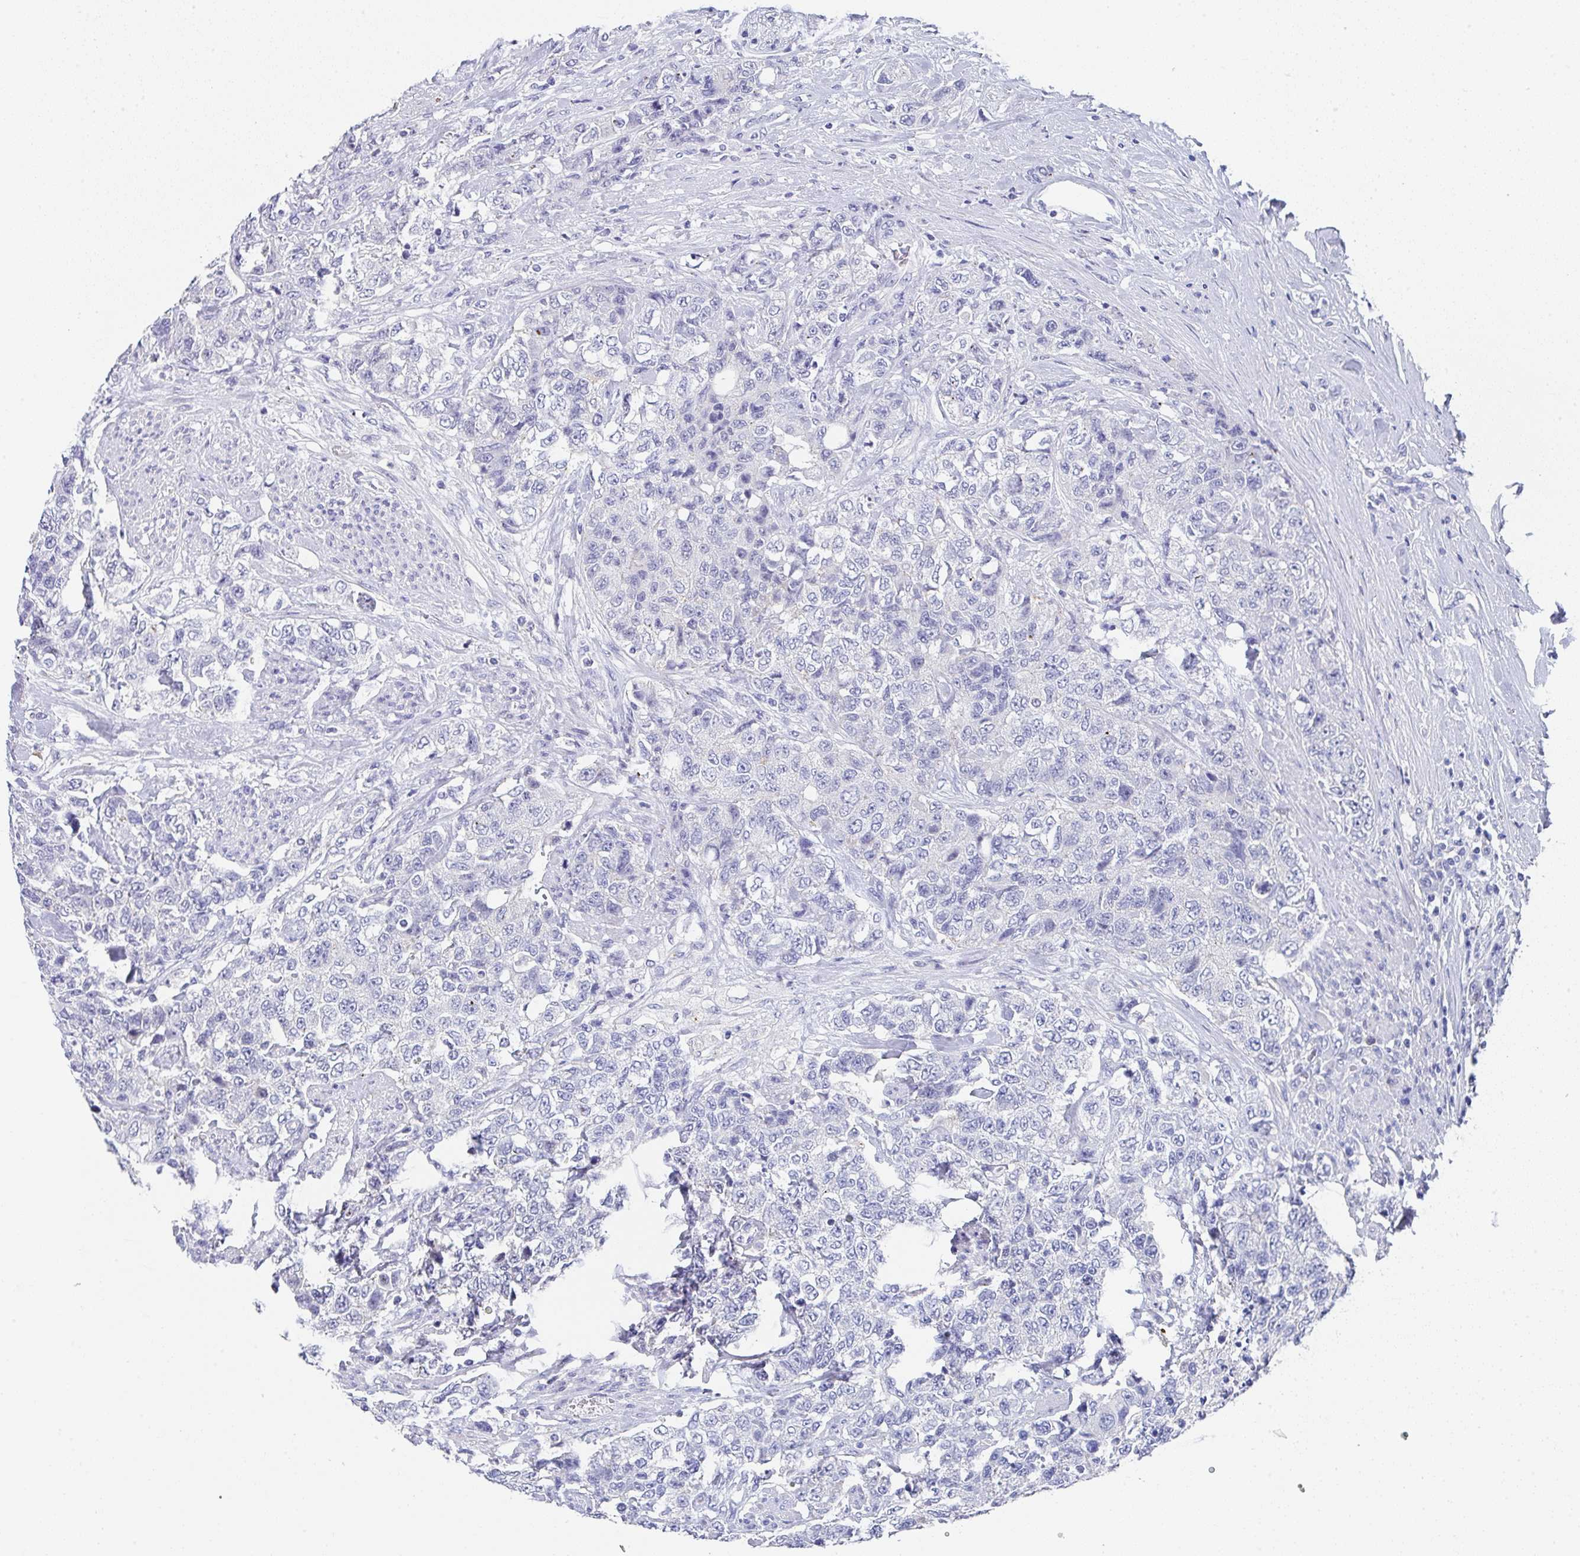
{"staining": {"intensity": "negative", "quantity": "none", "location": "none"}, "tissue": "urothelial cancer", "cell_type": "Tumor cells", "image_type": "cancer", "snomed": [{"axis": "morphology", "description": "Urothelial carcinoma, High grade"}, {"axis": "topography", "description": "Urinary bladder"}], "caption": "There is no significant staining in tumor cells of urothelial carcinoma (high-grade). Nuclei are stained in blue.", "gene": "TNFRSF8", "patient": {"sex": "female", "age": 78}}